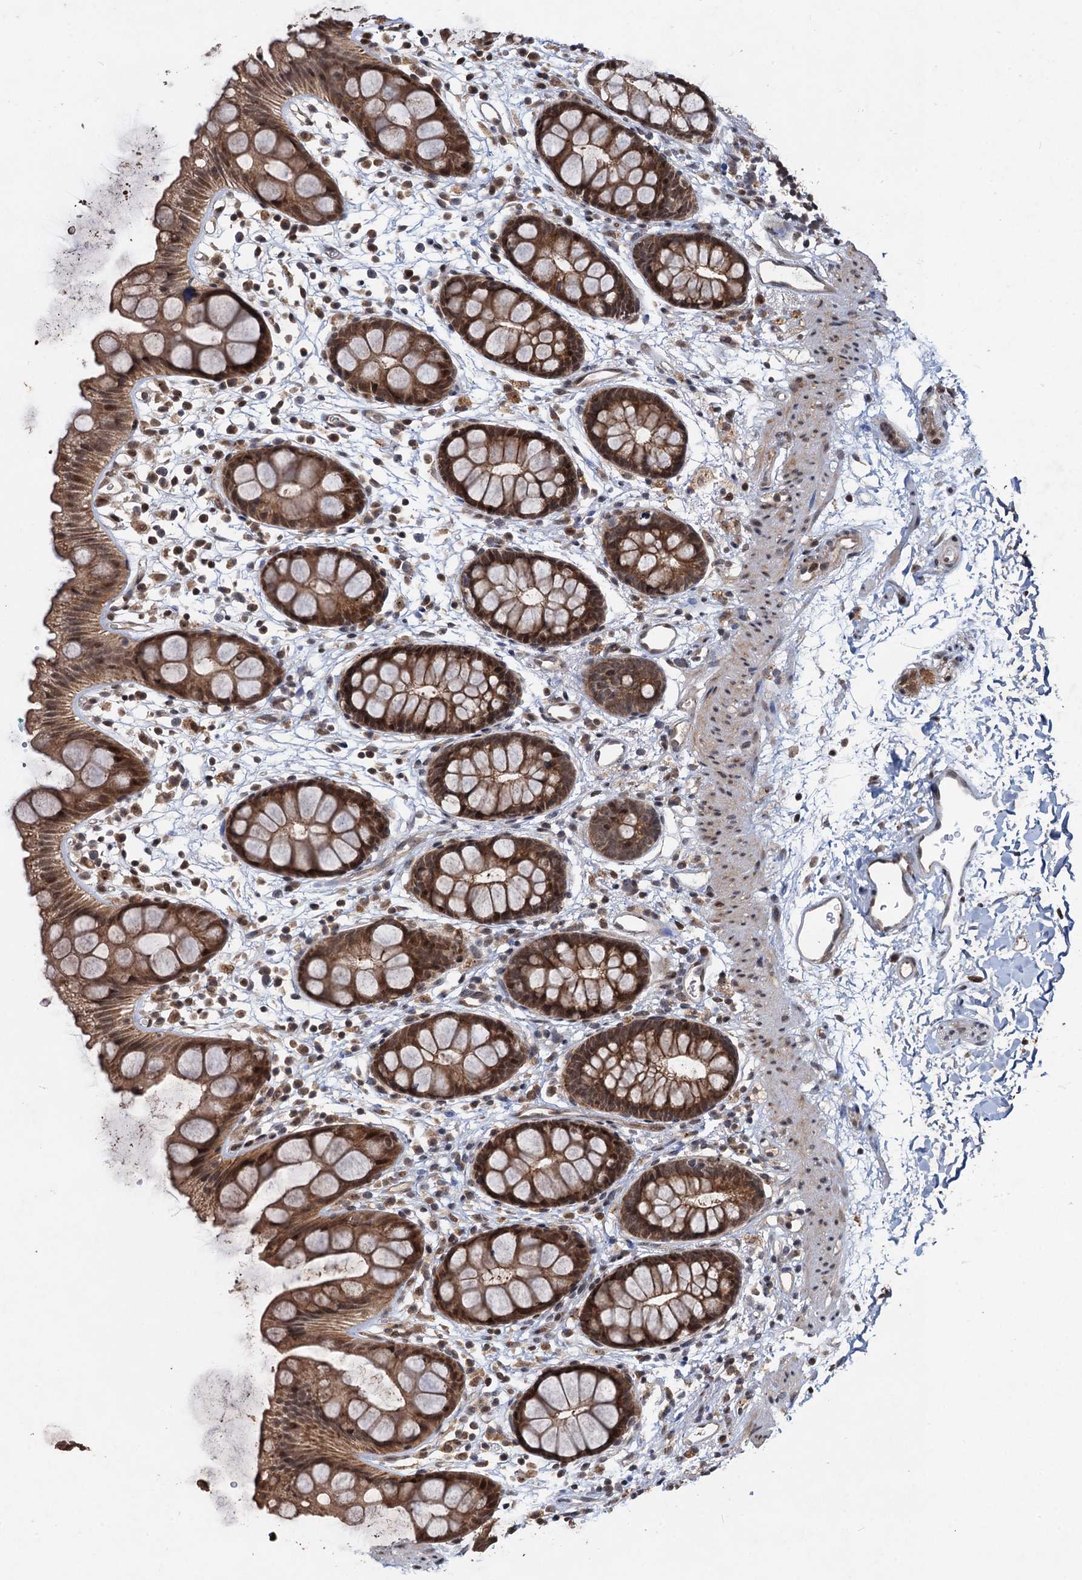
{"staining": {"intensity": "moderate", "quantity": ">75%", "location": "cytoplasmic/membranous,nuclear"}, "tissue": "rectum", "cell_type": "Glandular cells", "image_type": "normal", "snomed": [{"axis": "morphology", "description": "Normal tissue, NOS"}, {"axis": "topography", "description": "Rectum"}], "caption": "Brown immunohistochemical staining in unremarkable rectum demonstrates moderate cytoplasmic/membranous,nuclear staining in about >75% of glandular cells.", "gene": "REP15", "patient": {"sex": "female", "age": 65}}